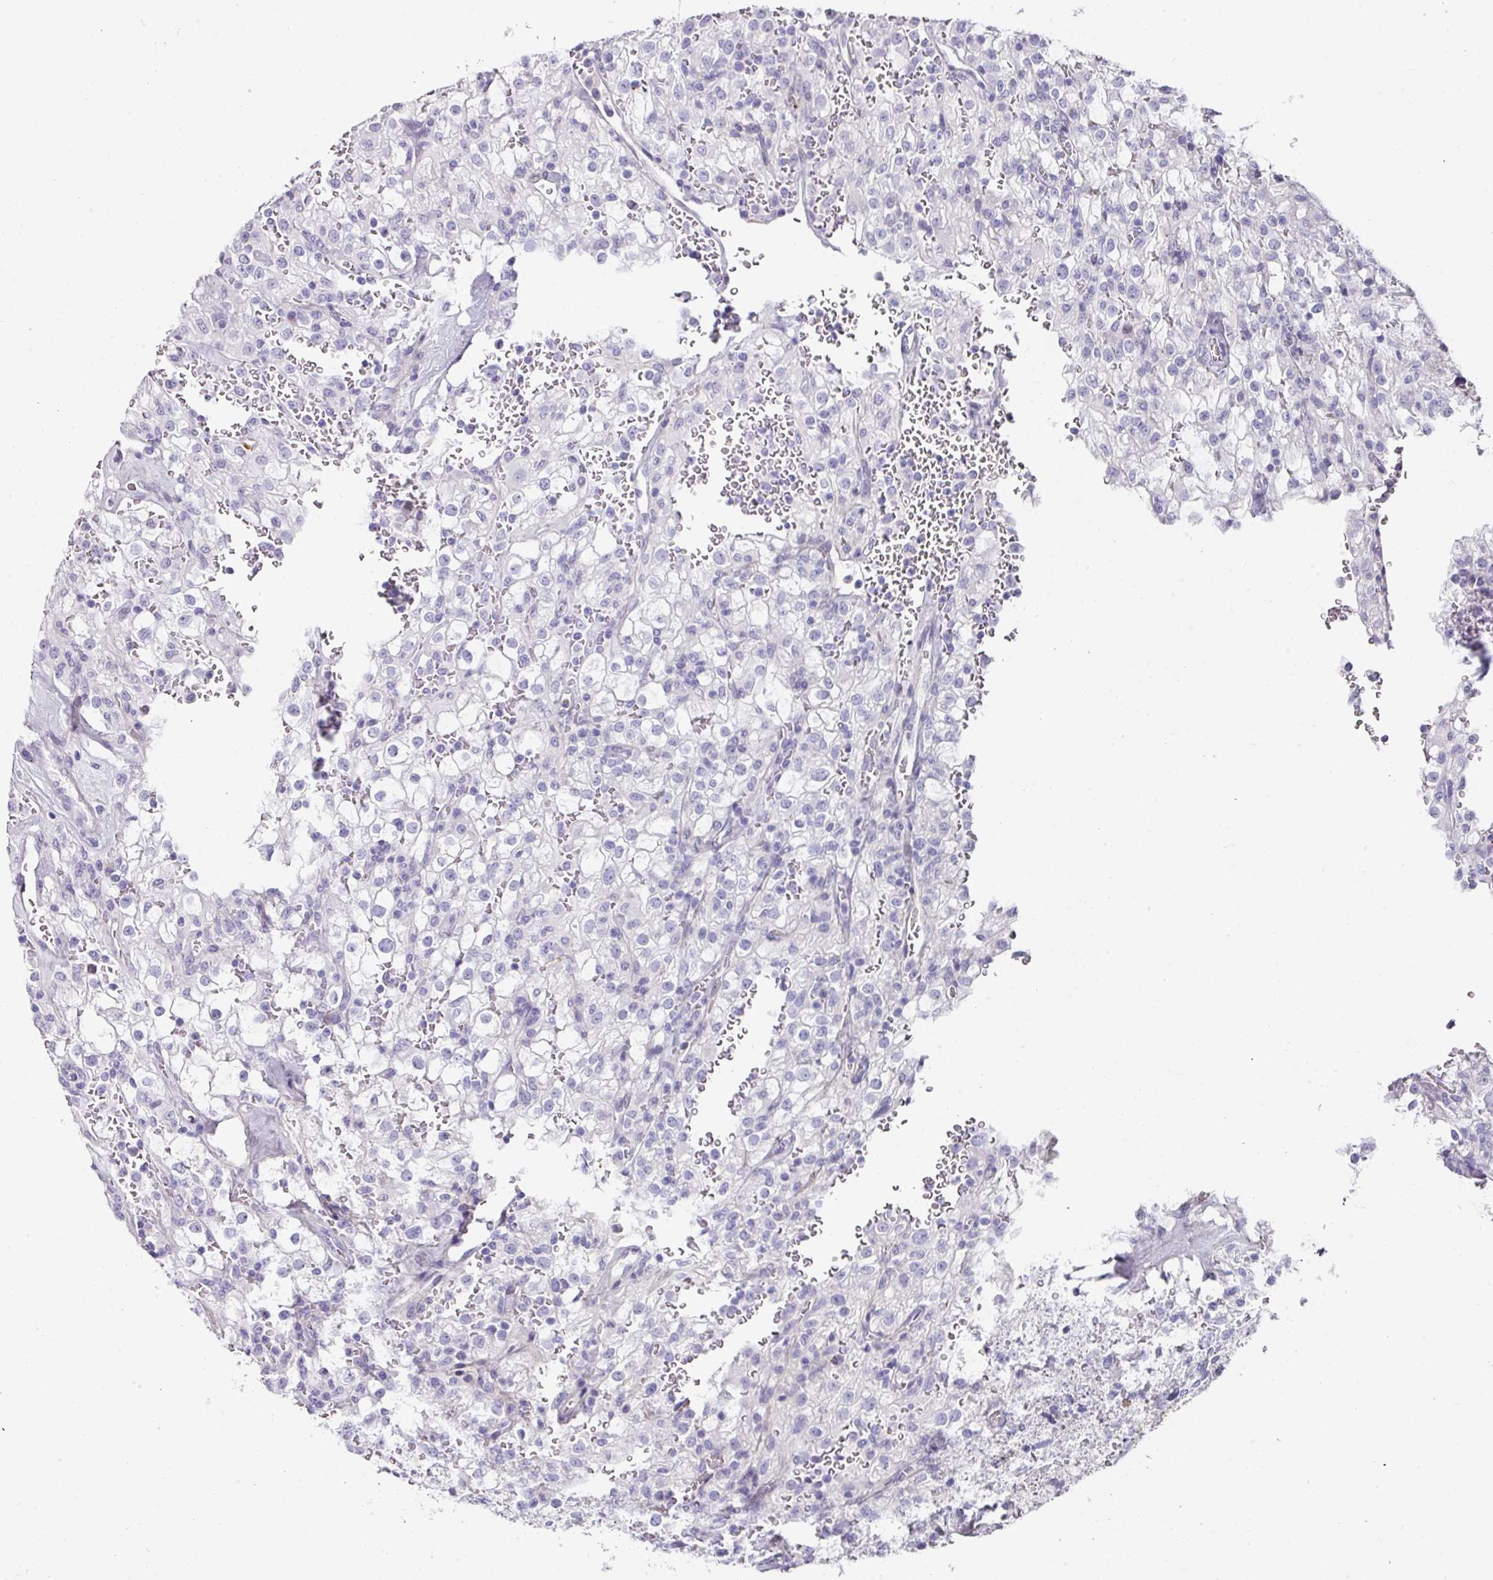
{"staining": {"intensity": "negative", "quantity": "none", "location": "none"}, "tissue": "renal cancer", "cell_type": "Tumor cells", "image_type": "cancer", "snomed": [{"axis": "morphology", "description": "Adenocarcinoma, NOS"}, {"axis": "topography", "description": "Kidney"}], "caption": "High power microscopy histopathology image of an immunohistochemistry (IHC) image of renal adenocarcinoma, revealing no significant positivity in tumor cells. (Stains: DAB immunohistochemistry (IHC) with hematoxylin counter stain, Microscopy: brightfield microscopy at high magnification).", "gene": "ANKRD29", "patient": {"sex": "female", "age": 74}}